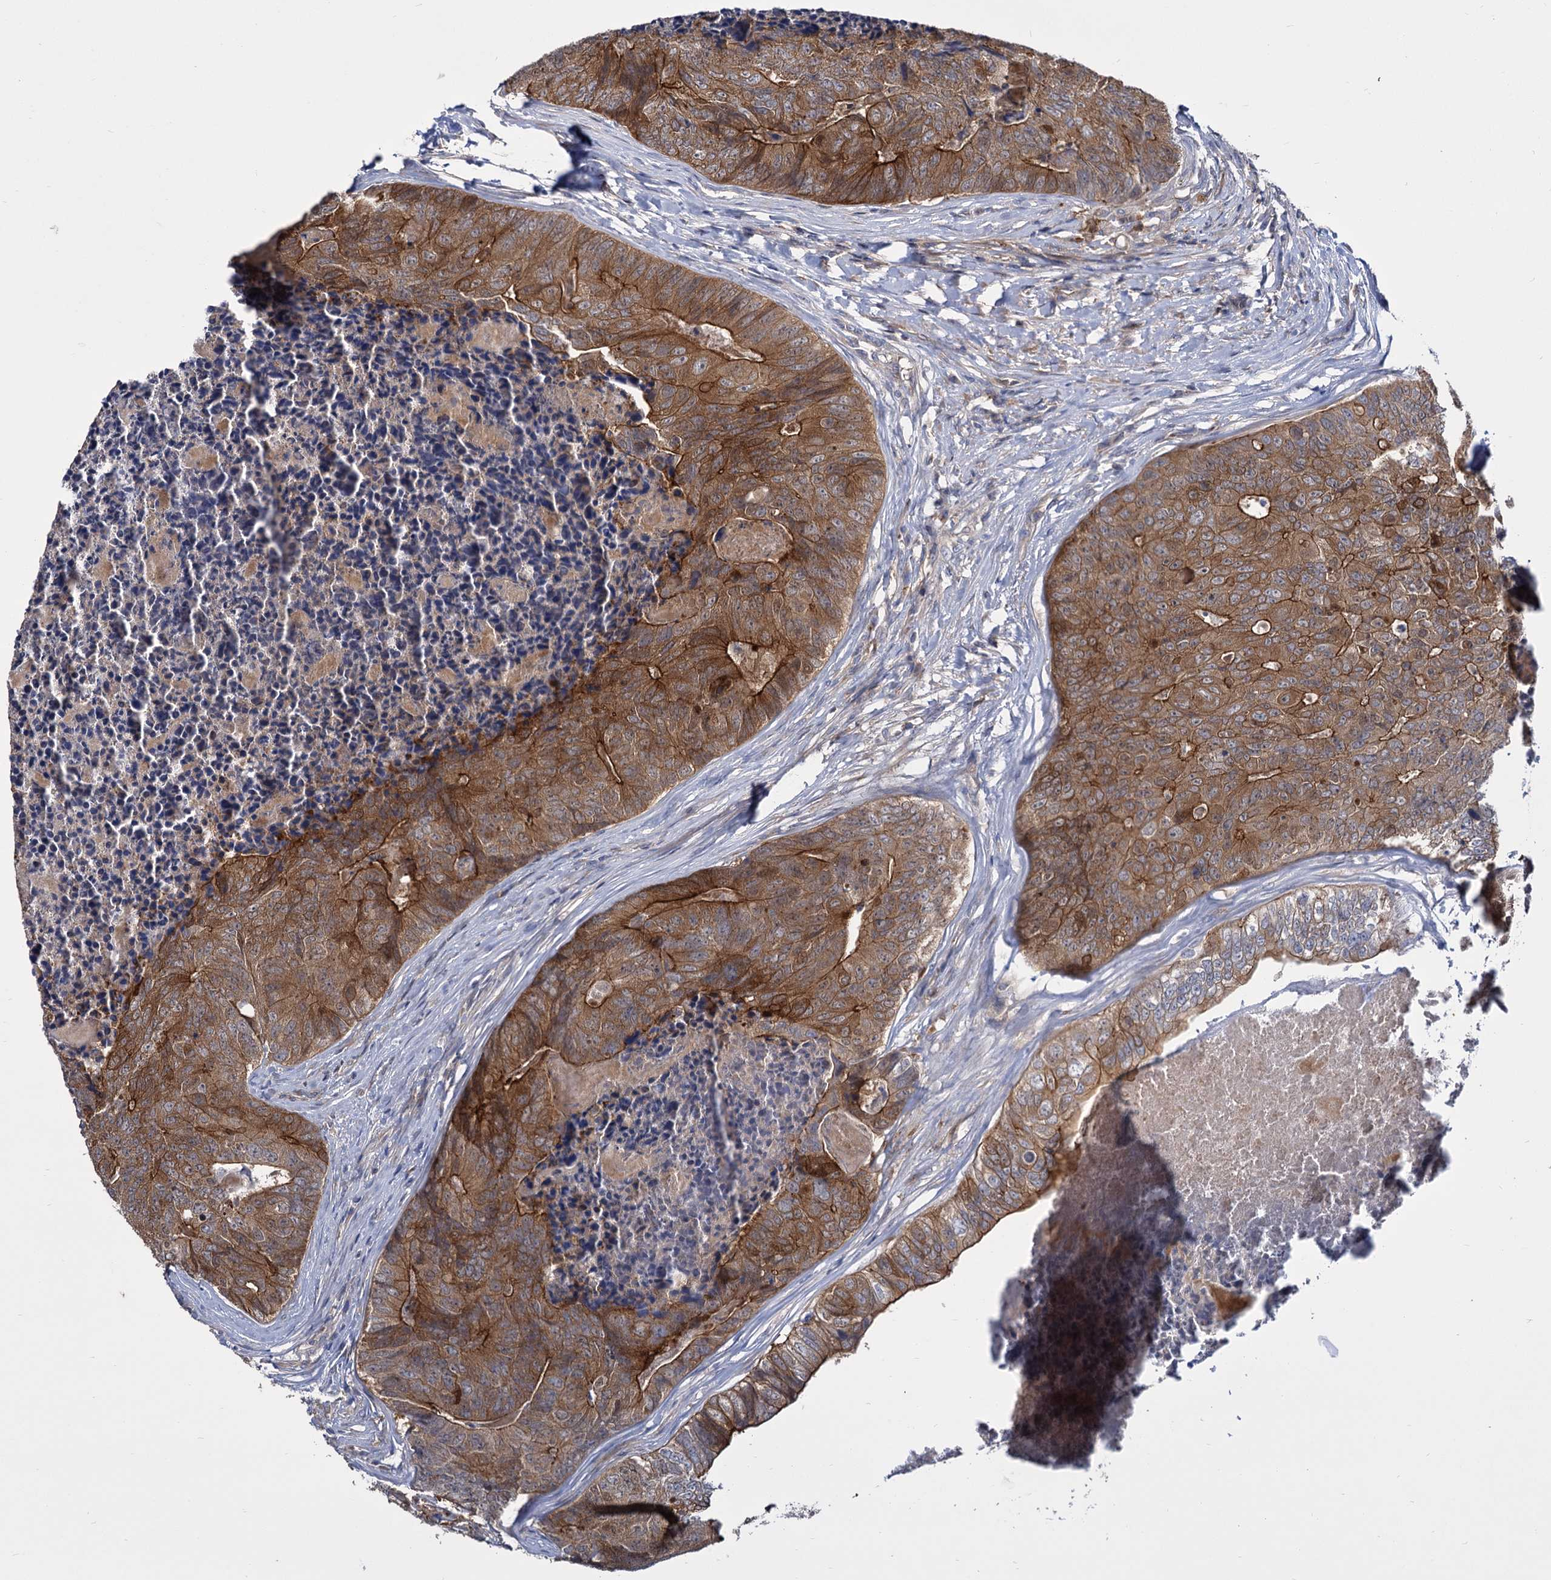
{"staining": {"intensity": "strong", "quantity": ">75%", "location": "cytoplasmic/membranous"}, "tissue": "colorectal cancer", "cell_type": "Tumor cells", "image_type": "cancer", "snomed": [{"axis": "morphology", "description": "Adenocarcinoma, NOS"}, {"axis": "topography", "description": "Colon"}], "caption": "Protein staining shows strong cytoplasmic/membranous expression in approximately >75% of tumor cells in adenocarcinoma (colorectal).", "gene": "GCLC", "patient": {"sex": "female", "age": 67}}